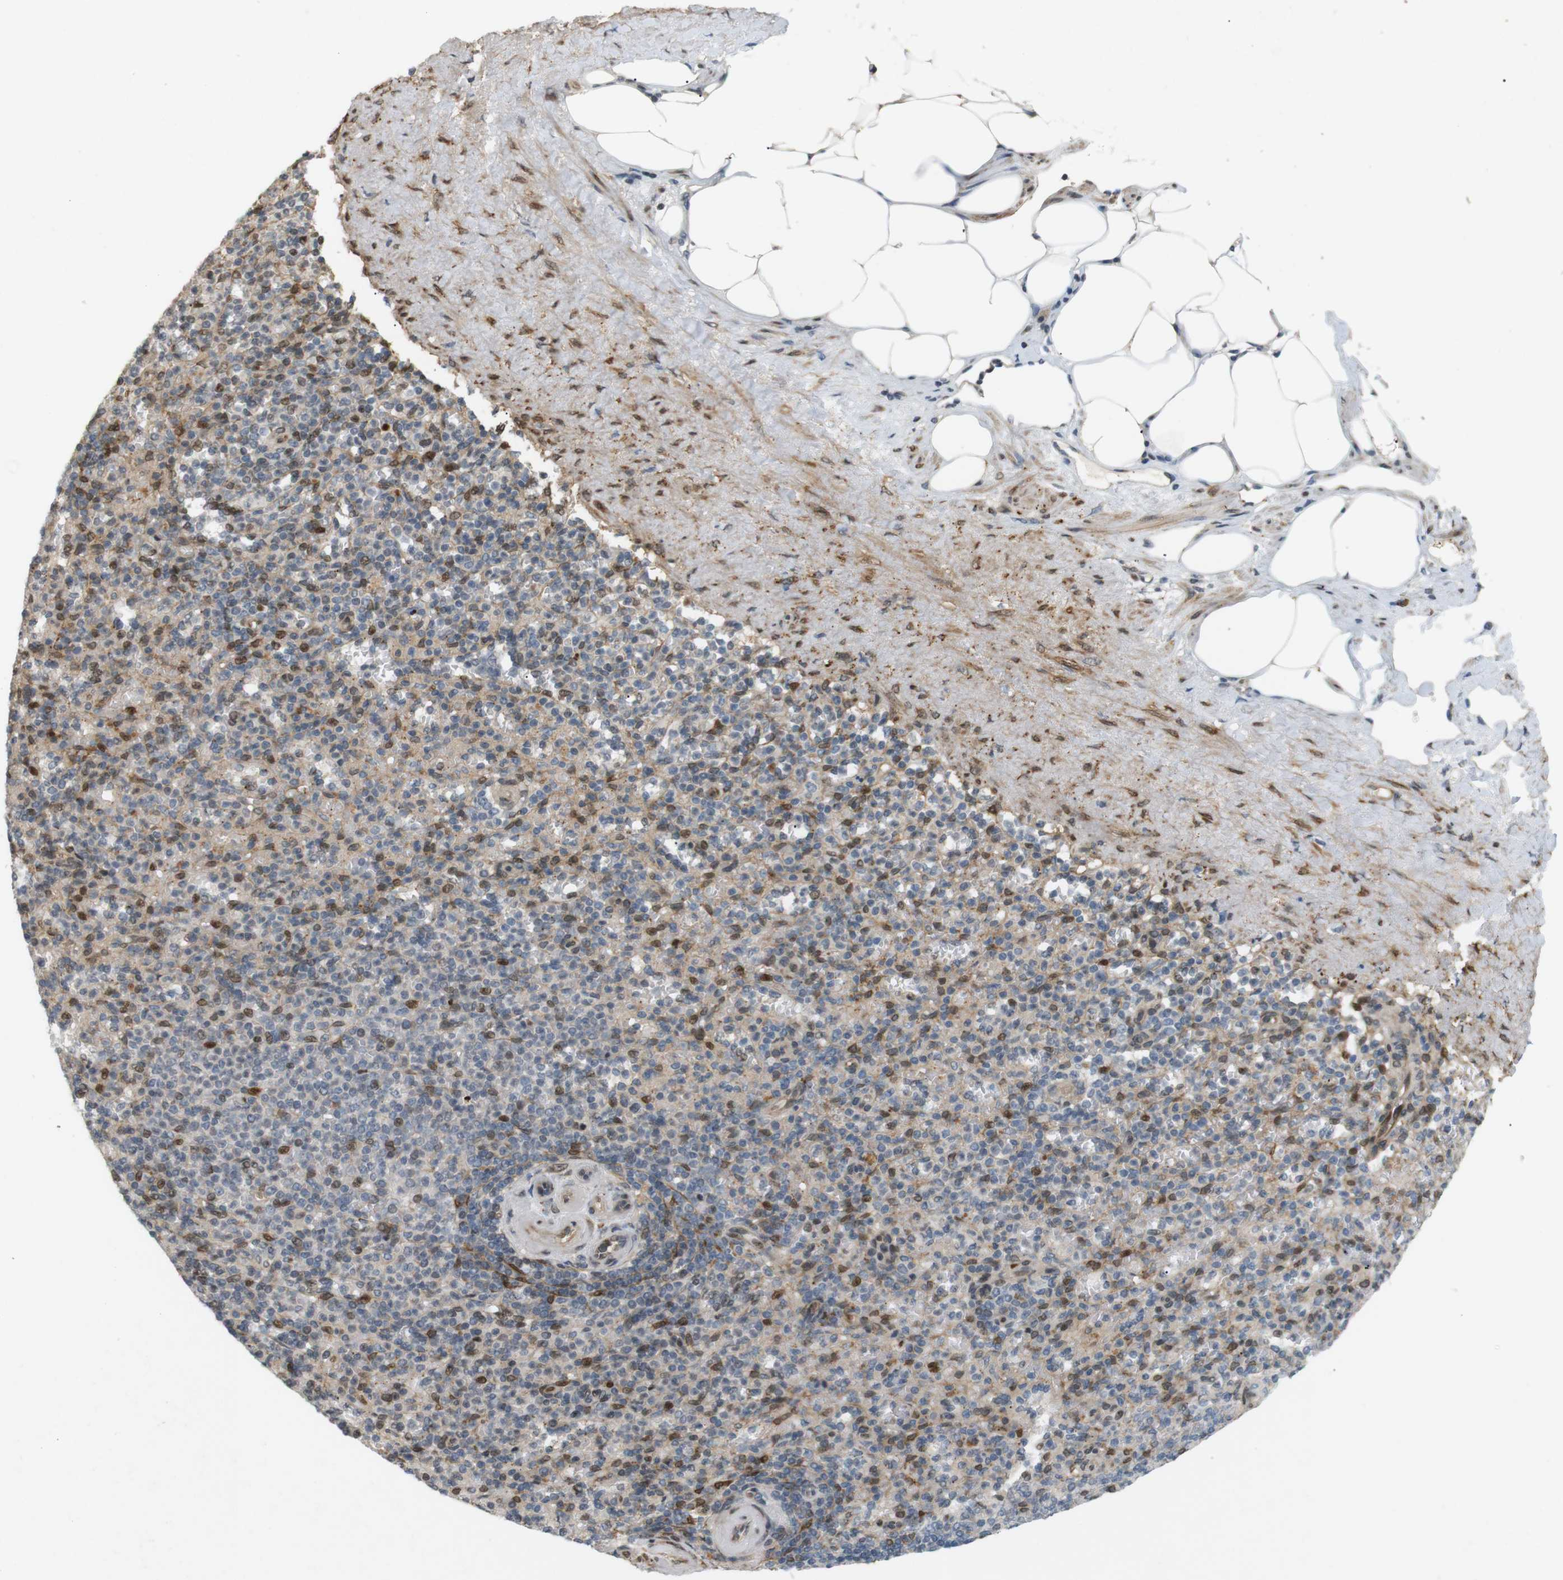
{"staining": {"intensity": "moderate", "quantity": "25%-75%", "location": "nuclear"}, "tissue": "spleen", "cell_type": "Cells in red pulp", "image_type": "normal", "snomed": [{"axis": "morphology", "description": "Normal tissue, NOS"}, {"axis": "topography", "description": "Spleen"}], "caption": "Approximately 25%-75% of cells in red pulp in unremarkable spleen display moderate nuclear protein positivity as visualized by brown immunohistochemical staining.", "gene": "PPP1R14A", "patient": {"sex": "female", "age": 74}}